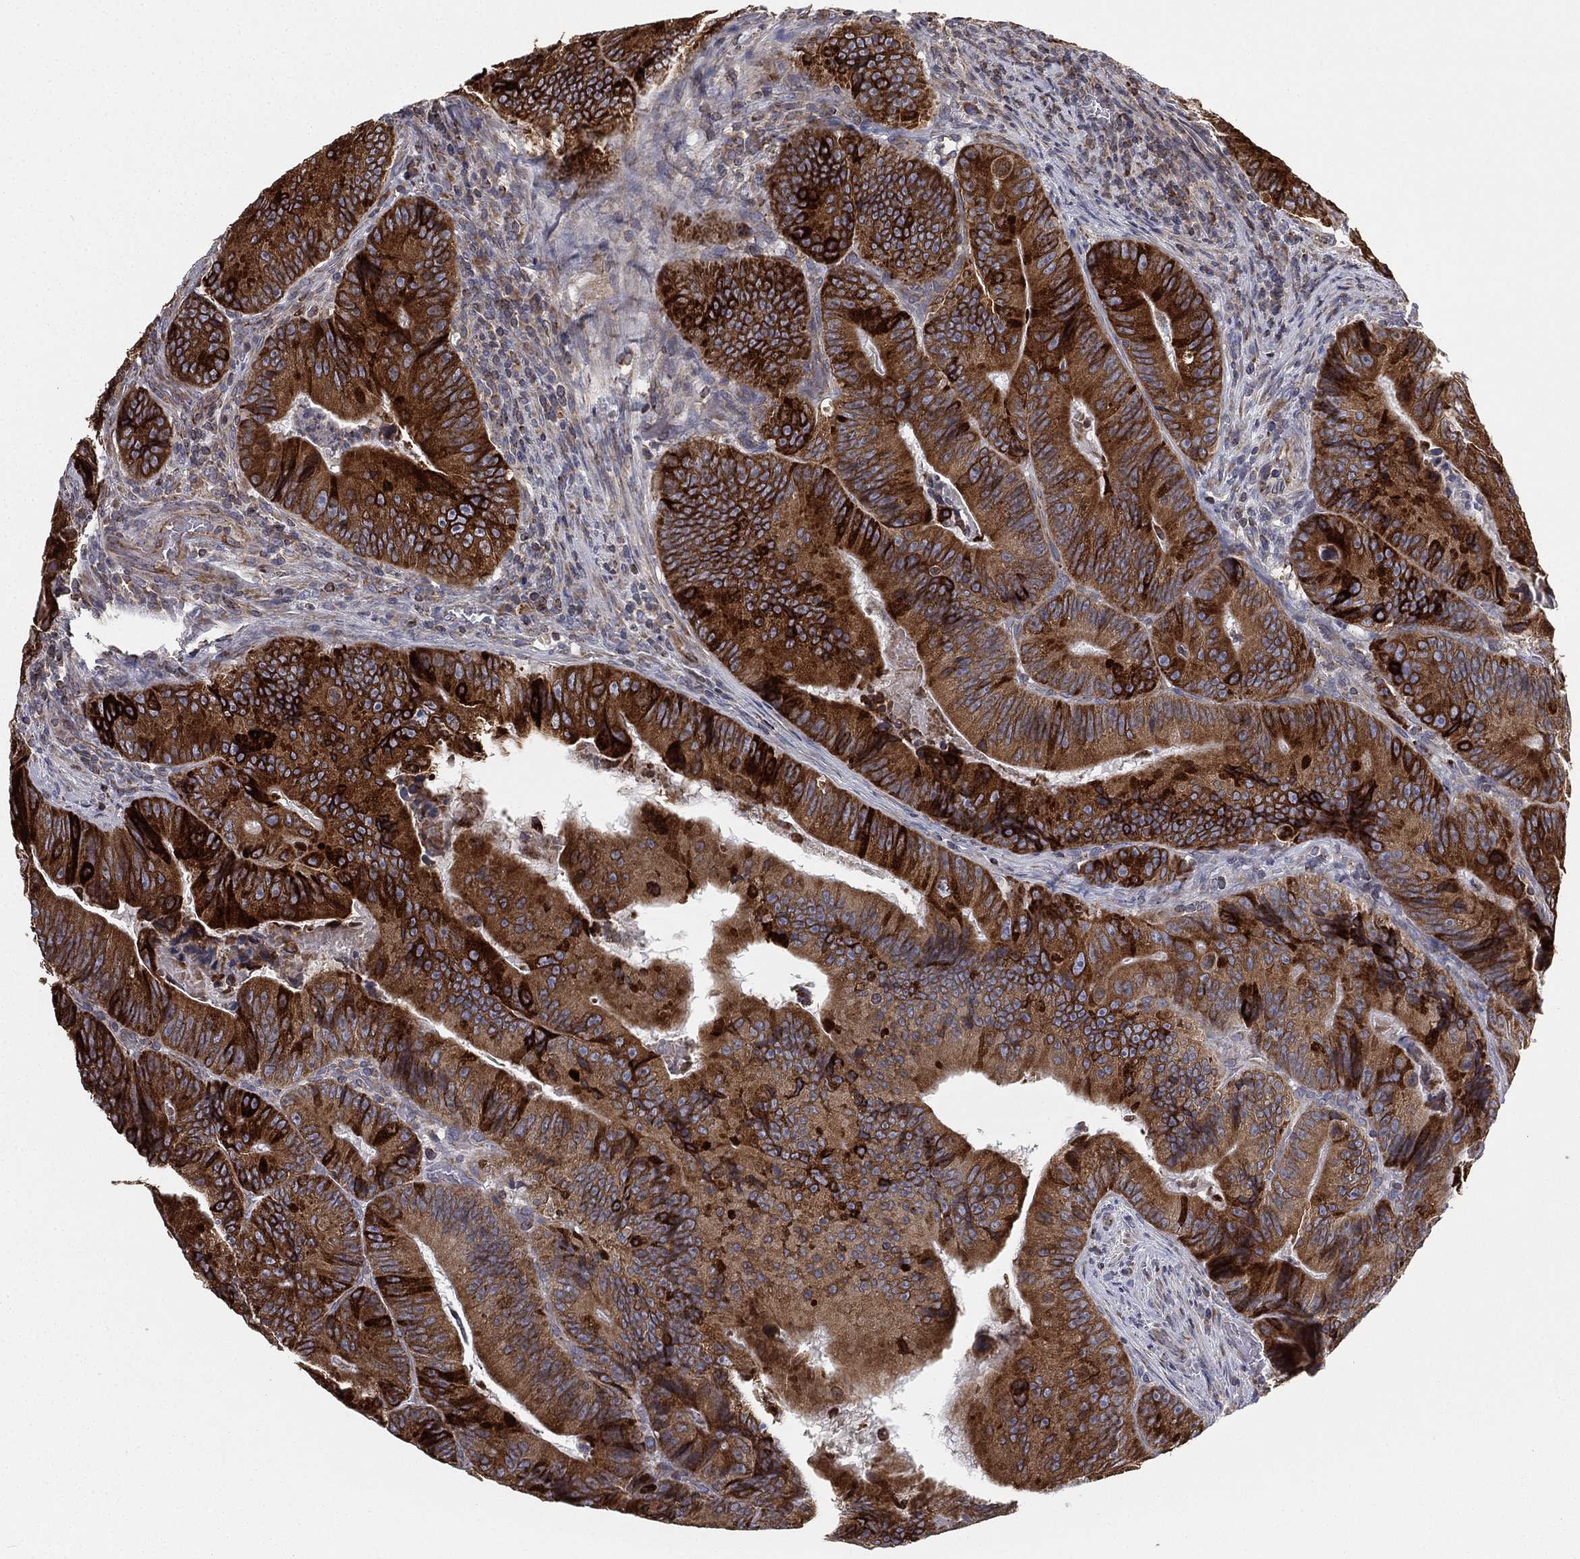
{"staining": {"intensity": "strong", "quantity": "25%-75%", "location": "cytoplasmic/membranous"}, "tissue": "colorectal cancer", "cell_type": "Tumor cells", "image_type": "cancer", "snomed": [{"axis": "morphology", "description": "Adenocarcinoma, NOS"}, {"axis": "topography", "description": "Colon"}], "caption": "An immunohistochemistry histopathology image of neoplastic tissue is shown. Protein staining in brown shows strong cytoplasmic/membranous positivity in colorectal cancer (adenocarcinoma) within tumor cells.", "gene": "CYB5B", "patient": {"sex": "female", "age": 86}}